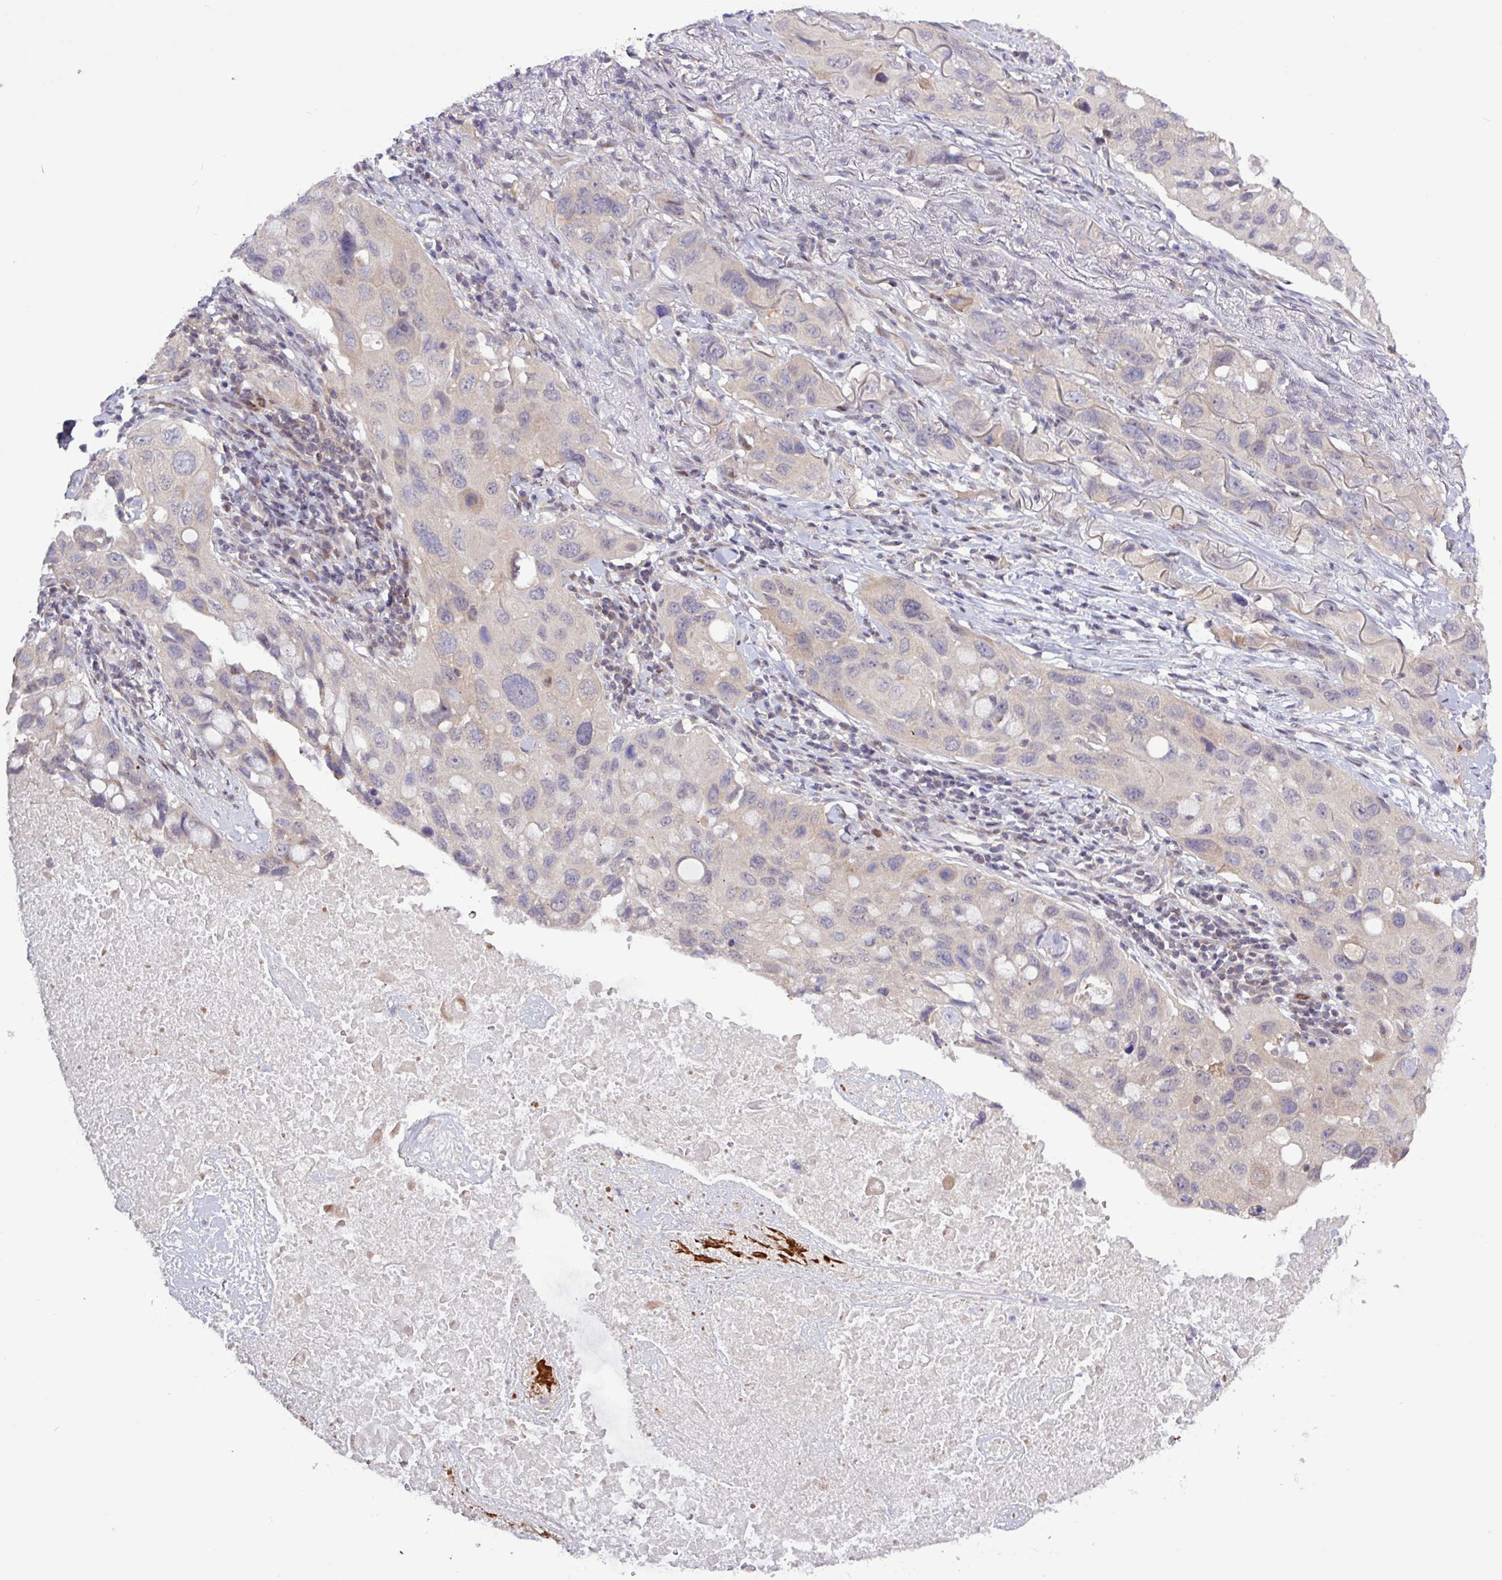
{"staining": {"intensity": "negative", "quantity": "none", "location": "none"}, "tissue": "lung cancer", "cell_type": "Tumor cells", "image_type": "cancer", "snomed": [{"axis": "morphology", "description": "Squamous cell carcinoma, NOS"}, {"axis": "topography", "description": "Lung"}], "caption": "Tumor cells show no significant staining in squamous cell carcinoma (lung).", "gene": "RTL3", "patient": {"sex": "female", "age": 73}}